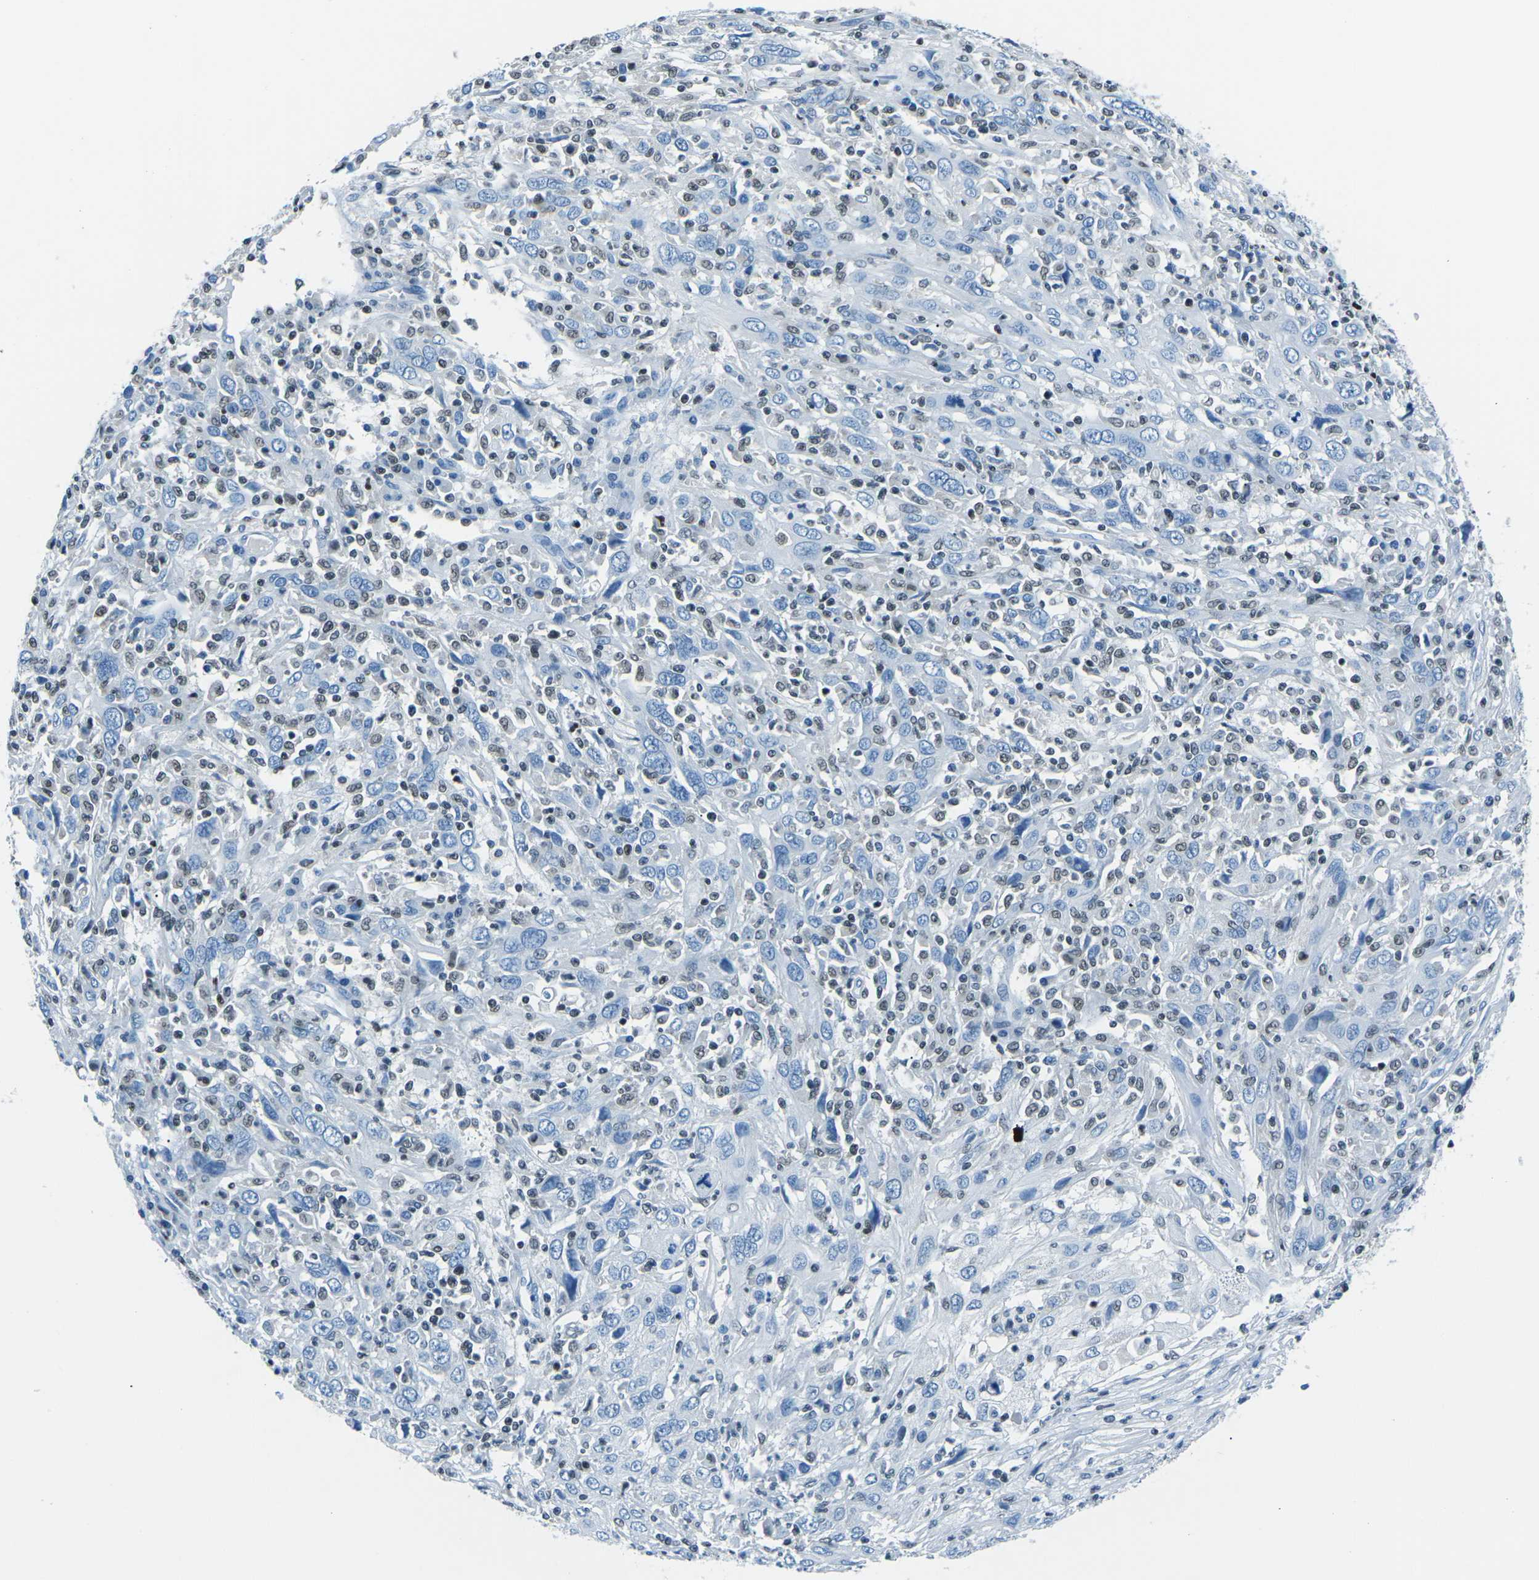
{"staining": {"intensity": "negative", "quantity": "none", "location": "none"}, "tissue": "cervical cancer", "cell_type": "Tumor cells", "image_type": "cancer", "snomed": [{"axis": "morphology", "description": "Squamous cell carcinoma, NOS"}, {"axis": "topography", "description": "Cervix"}], "caption": "There is no significant staining in tumor cells of cervical cancer (squamous cell carcinoma). (DAB (3,3'-diaminobenzidine) IHC, high magnification).", "gene": "CELF2", "patient": {"sex": "female", "age": 46}}